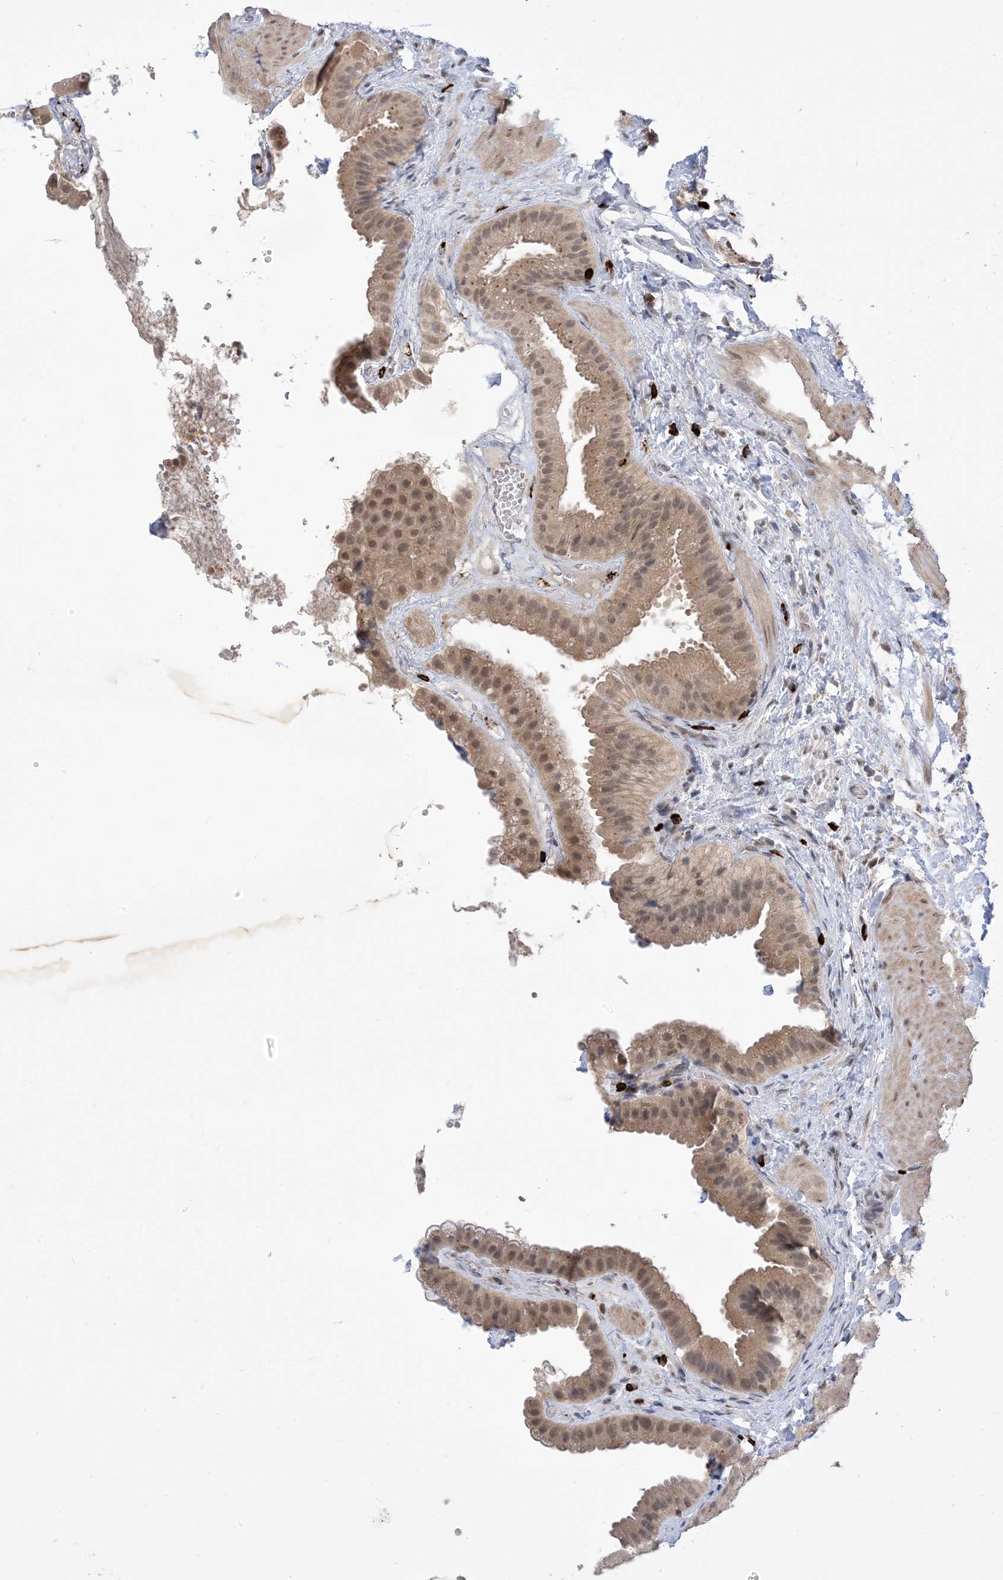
{"staining": {"intensity": "moderate", "quantity": "25%-75%", "location": "cytoplasmic/membranous,nuclear"}, "tissue": "gallbladder", "cell_type": "Glandular cells", "image_type": "normal", "snomed": [{"axis": "morphology", "description": "Normal tissue, NOS"}, {"axis": "topography", "description": "Gallbladder"}], "caption": "The image reveals staining of unremarkable gallbladder, revealing moderate cytoplasmic/membranous,nuclear protein expression (brown color) within glandular cells. Using DAB (brown) and hematoxylin (blue) stains, captured at high magnification using brightfield microscopy.", "gene": "RANBP9", "patient": {"sex": "male", "age": 55}}